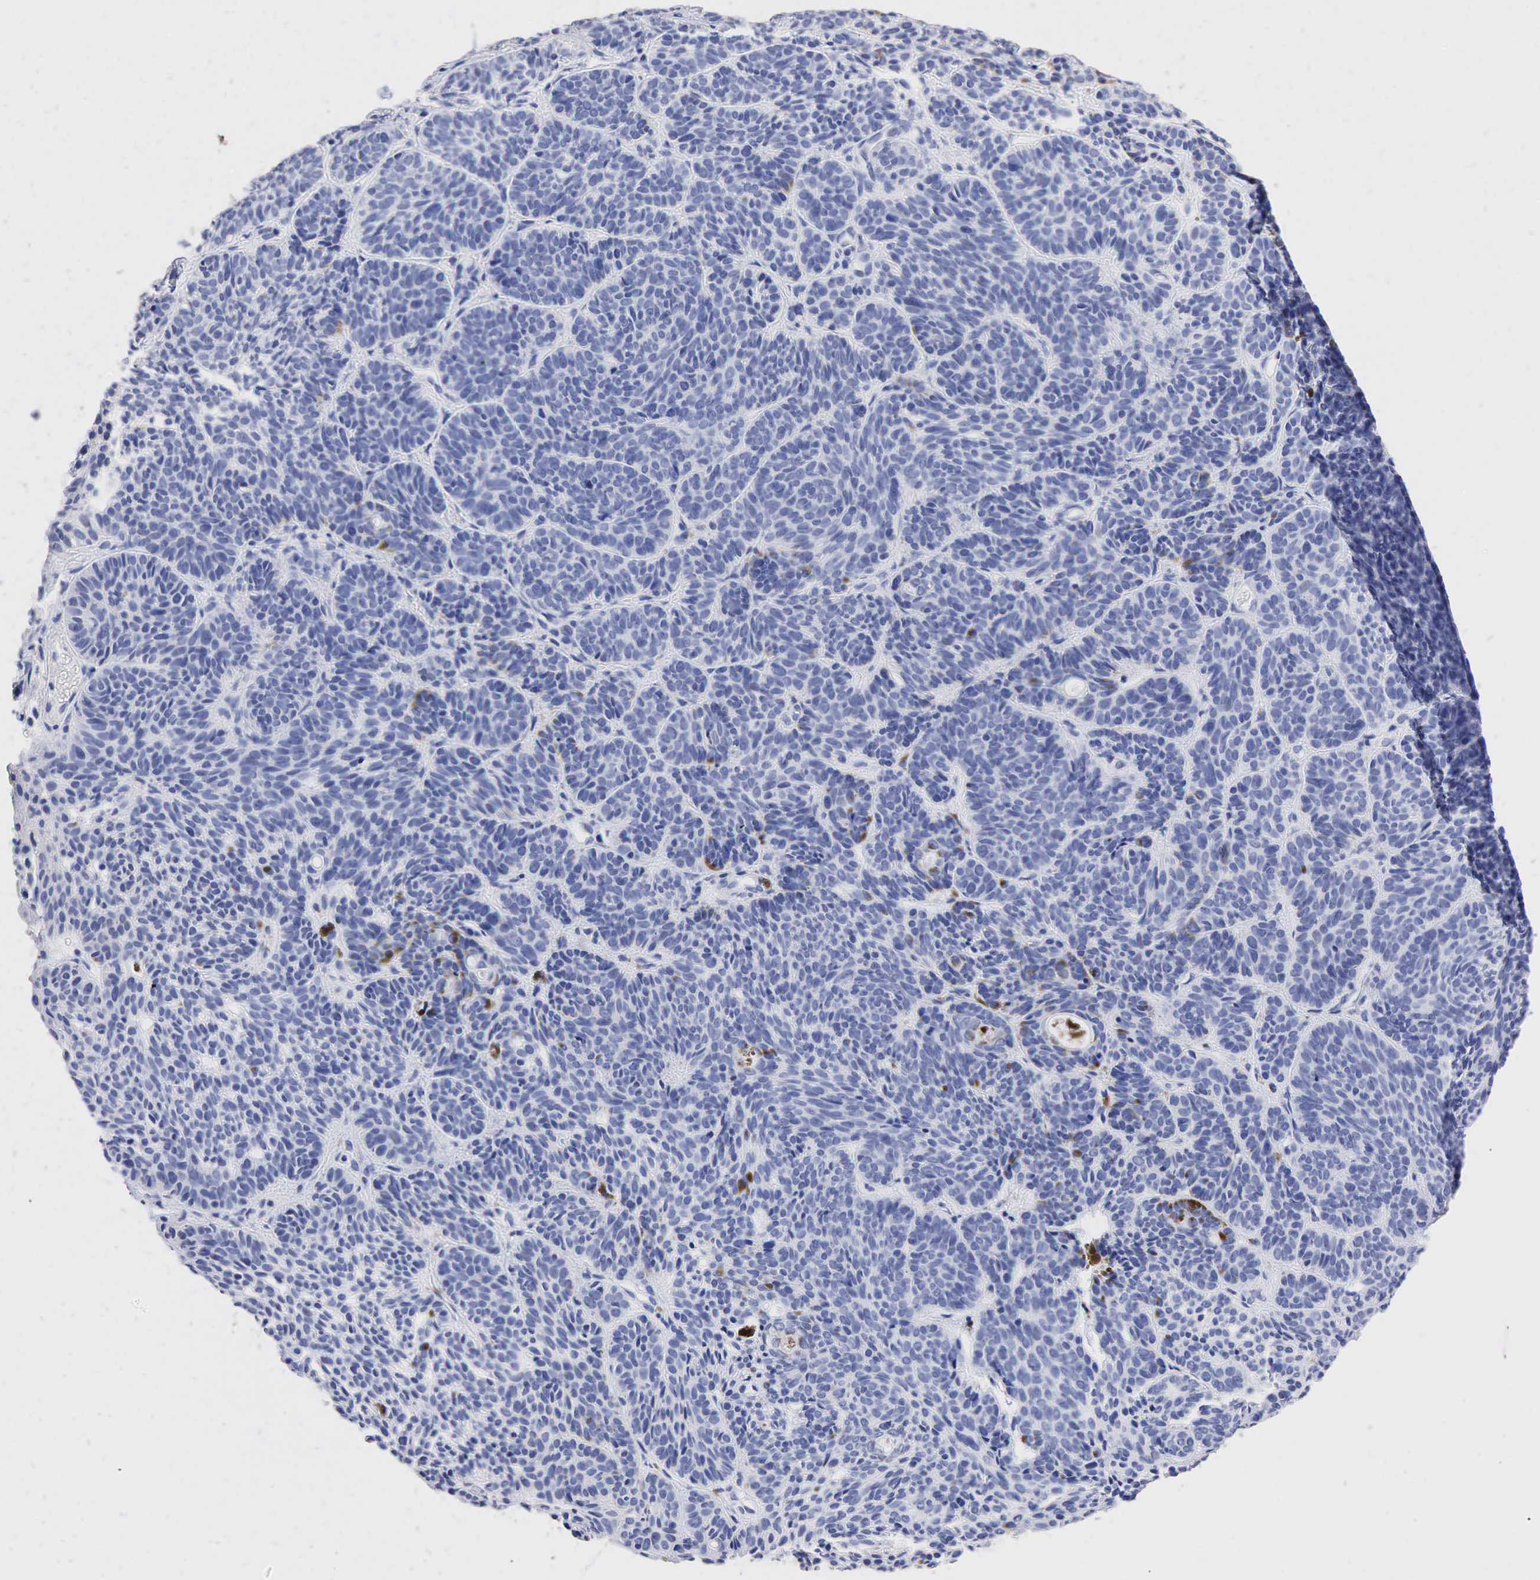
{"staining": {"intensity": "moderate", "quantity": "<25%", "location": "cytoplasmic/membranous"}, "tissue": "skin cancer", "cell_type": "Tumor cells", "image_type": "cancer", "snomed": [{"axis": "morphology", "description": "Basal cell carcinoma"}, {"axis": "topography", "description": "Skin"}], "caption": "Skin cancer stained with a protein marker demonstrates moderate staining in tumor cells.", "gene": "SST", "patient": {"sex": "female", "age": 62}}